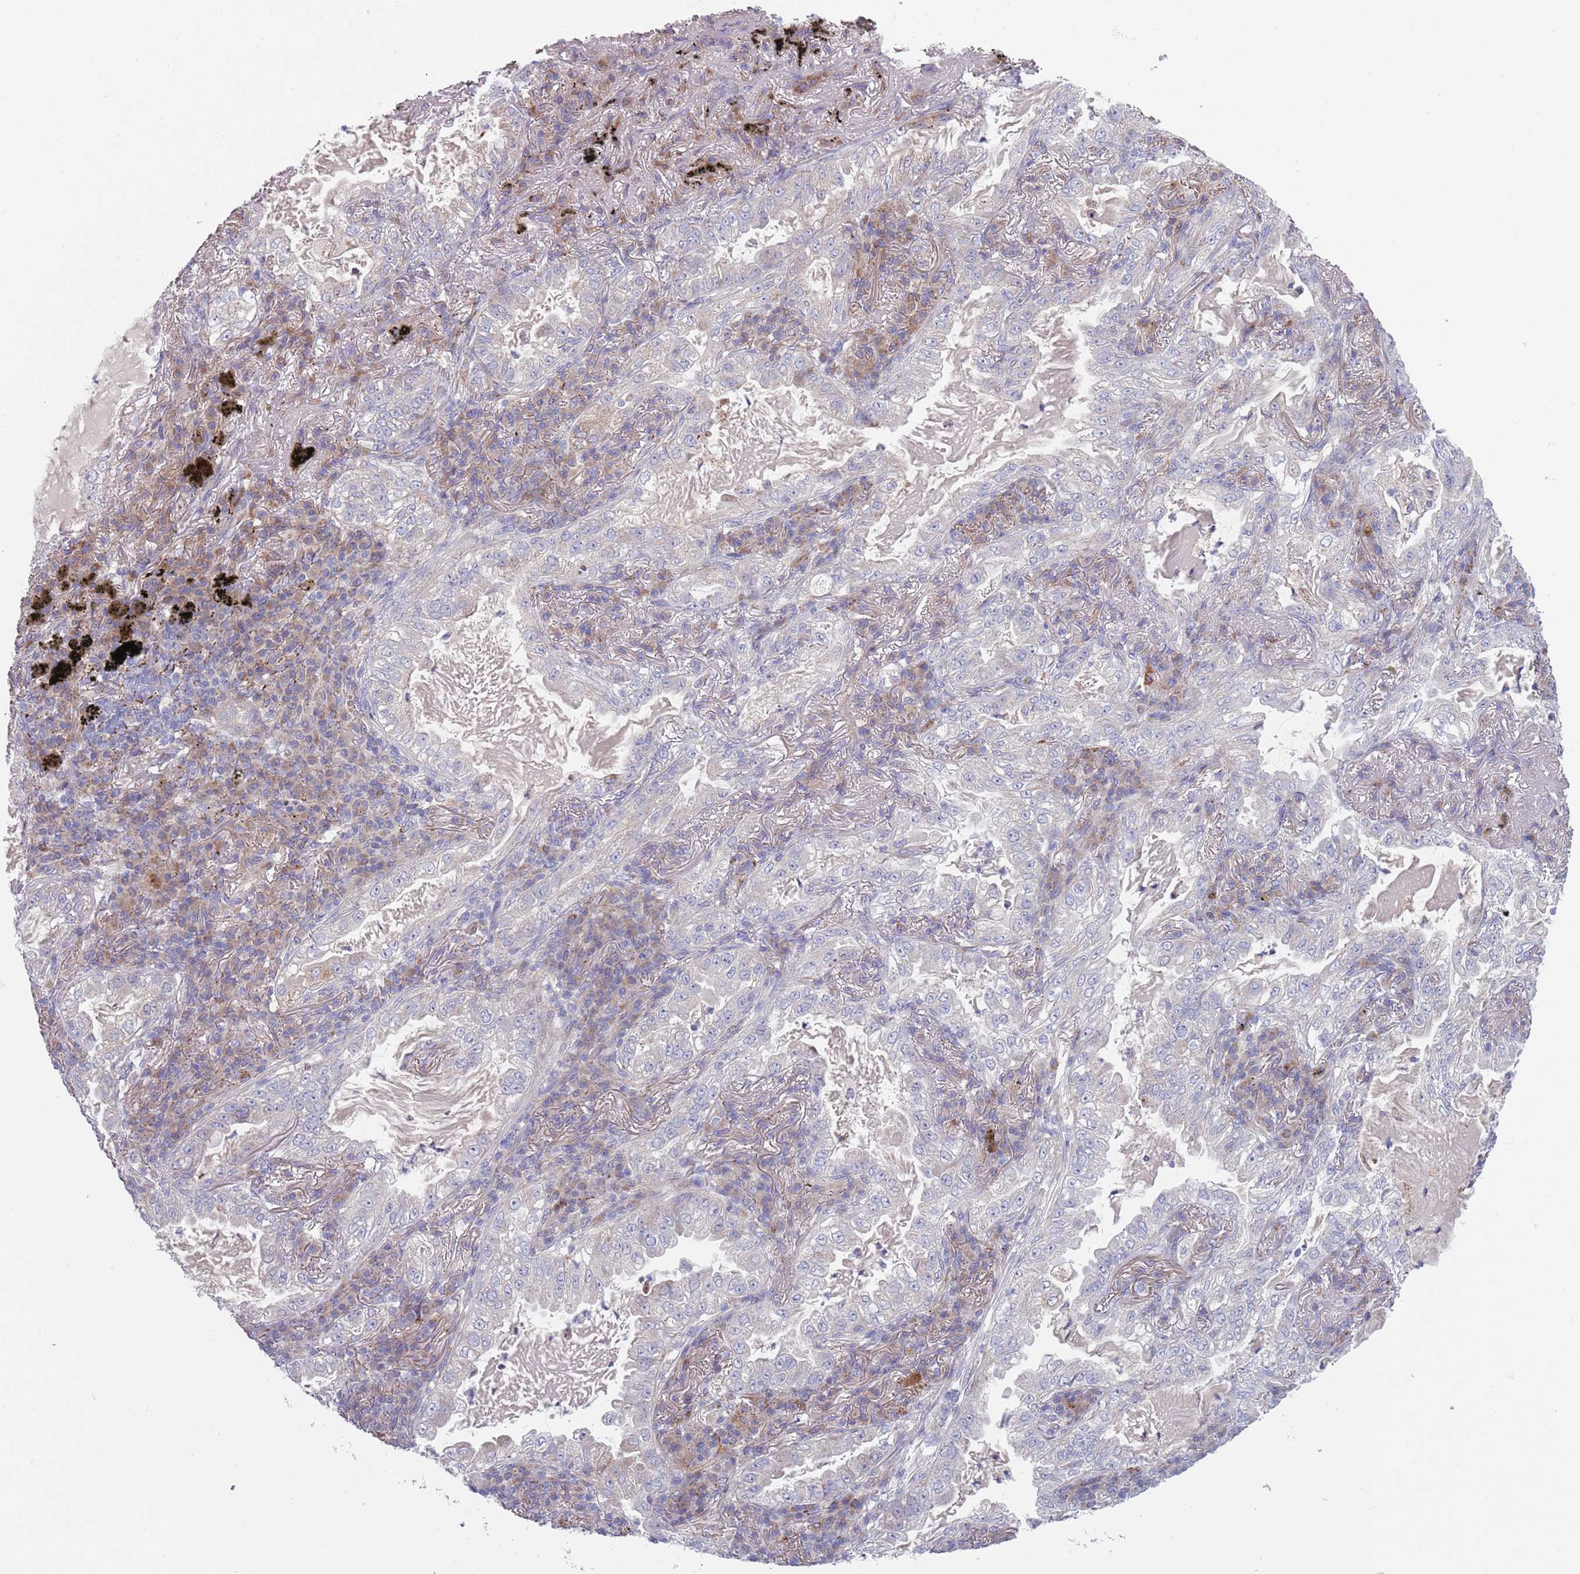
{"staining": {"intensity": "negative", "quantity": "none", "location": "none"}, "tissue": "lung cancer", "cell_type": "Tumor cells", "image_type": "cancer", "snomed": [{"axis": "morphology", "description": "Adenocarcinoma, NOS"}, {"axis": "topography", "description": "Lung"}], "caption": "High power microscopy photomicrograph of an IHC photomicrograph of adenocarcinoma (lung), revealing no significant staining in tumor cells.", "gene": "TYW1", "patient": {"sex": "female", "age": 73}}